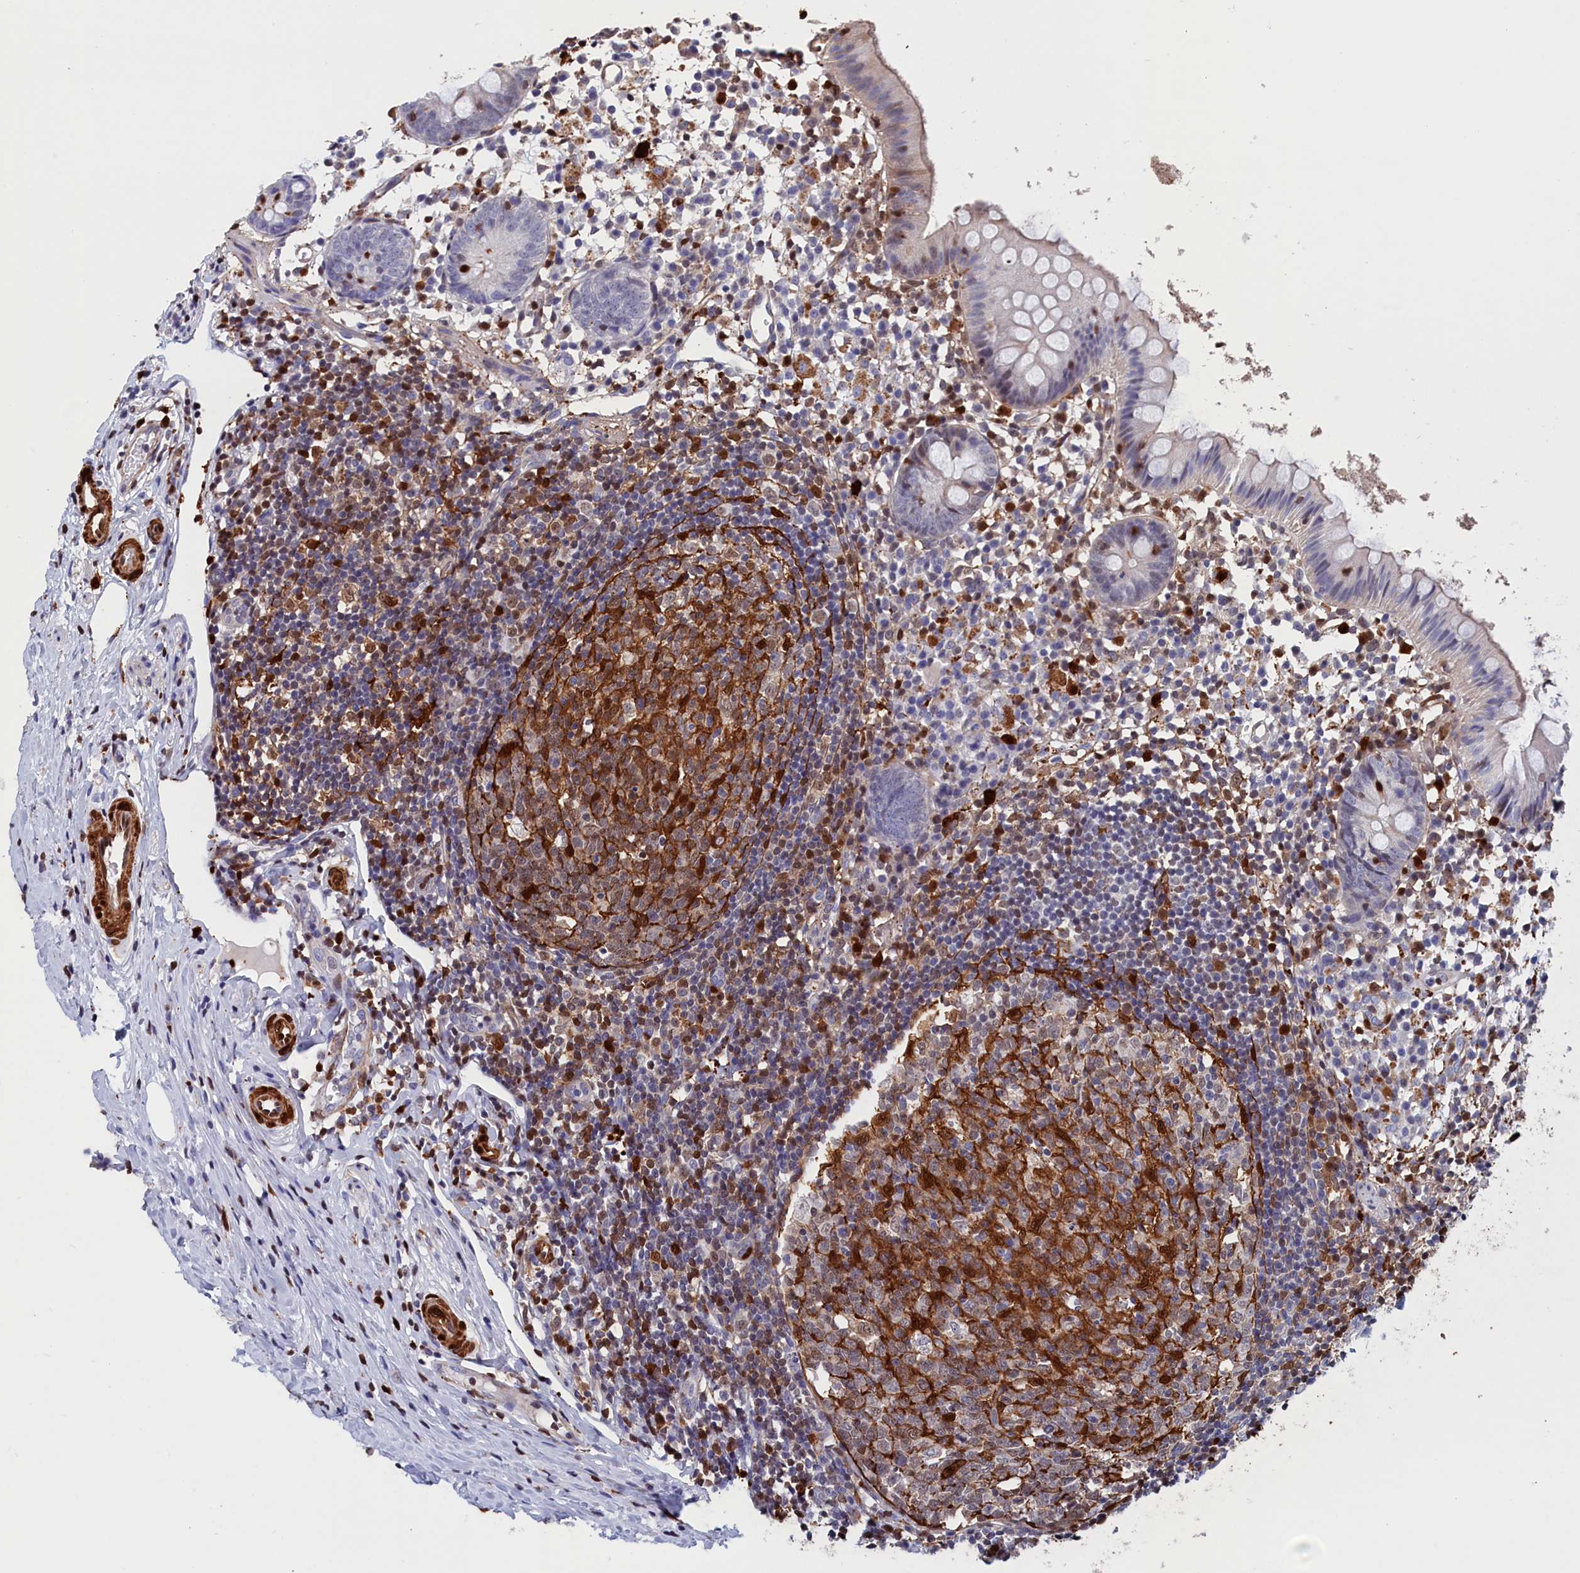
{"staining": {"intensity": "negative", "quantity": "none", "location": "none"}, "tissue": "appendix", "cell_type": "Glandular cells", "image_type": "normal", "snomed": [{"axis": "morphology", "description": "Normal tissue, NOS"}, {"axis": "topography", "description": "Appendix"}], "caption": "This is a photomicrograph of immunohistochemistry staining of normal appendix, which shows no staining in glandular cells. (DAB (3,3'-diaminobenzidine) IHC, high magnification).", "gene": "CRIP1", "patient": {"sex": "female", "age": 20}}